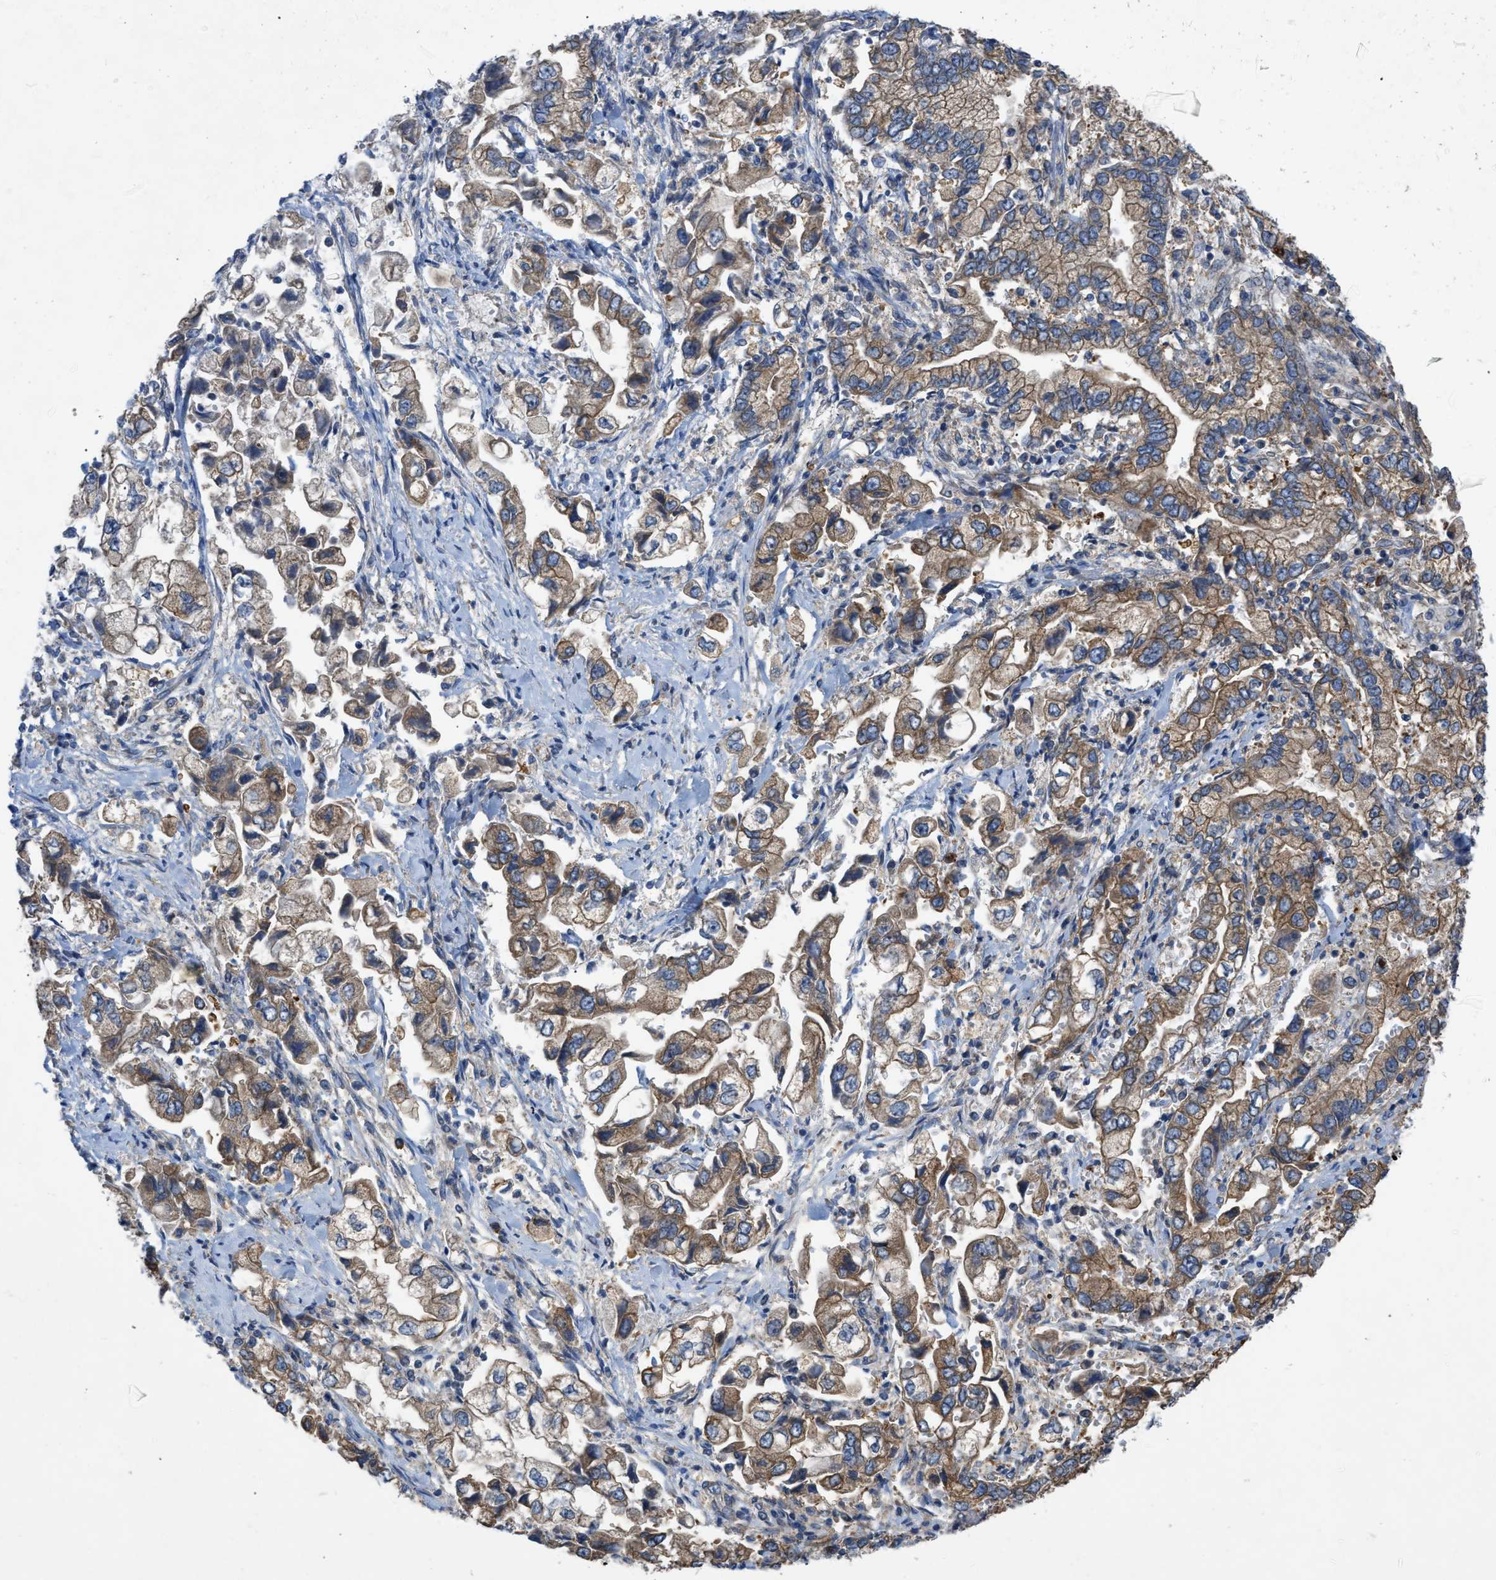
{"staining": {"intensity": "strong", "quantity": ">75%", "location": "cytoplasmic/membranous"}, "tissue": "stomach cancer", "cell_type": "Tumor cells", "image_type": "cancer", "snomed": [{"axis": "morphology", "description": "Normal tissue, NOS"}, {"axis": "morphology", "description": "Adenocarcinoma, NOS"}, {"axis": "topography", "description": "Stomach"}], "caption": "High-magnification brightfield microscopy of adenocarcinoma (stomach) stained with DAB (3,3'-diaminobenzidine) (brown) and counterstained with hematoxylin (blue). tumor cells exhibit strong cytoplasmic/membranous positivity is present in approximately>75% of cells.", "gene": "TMEM131", "patient": {"sex": "male", "age": 62}}